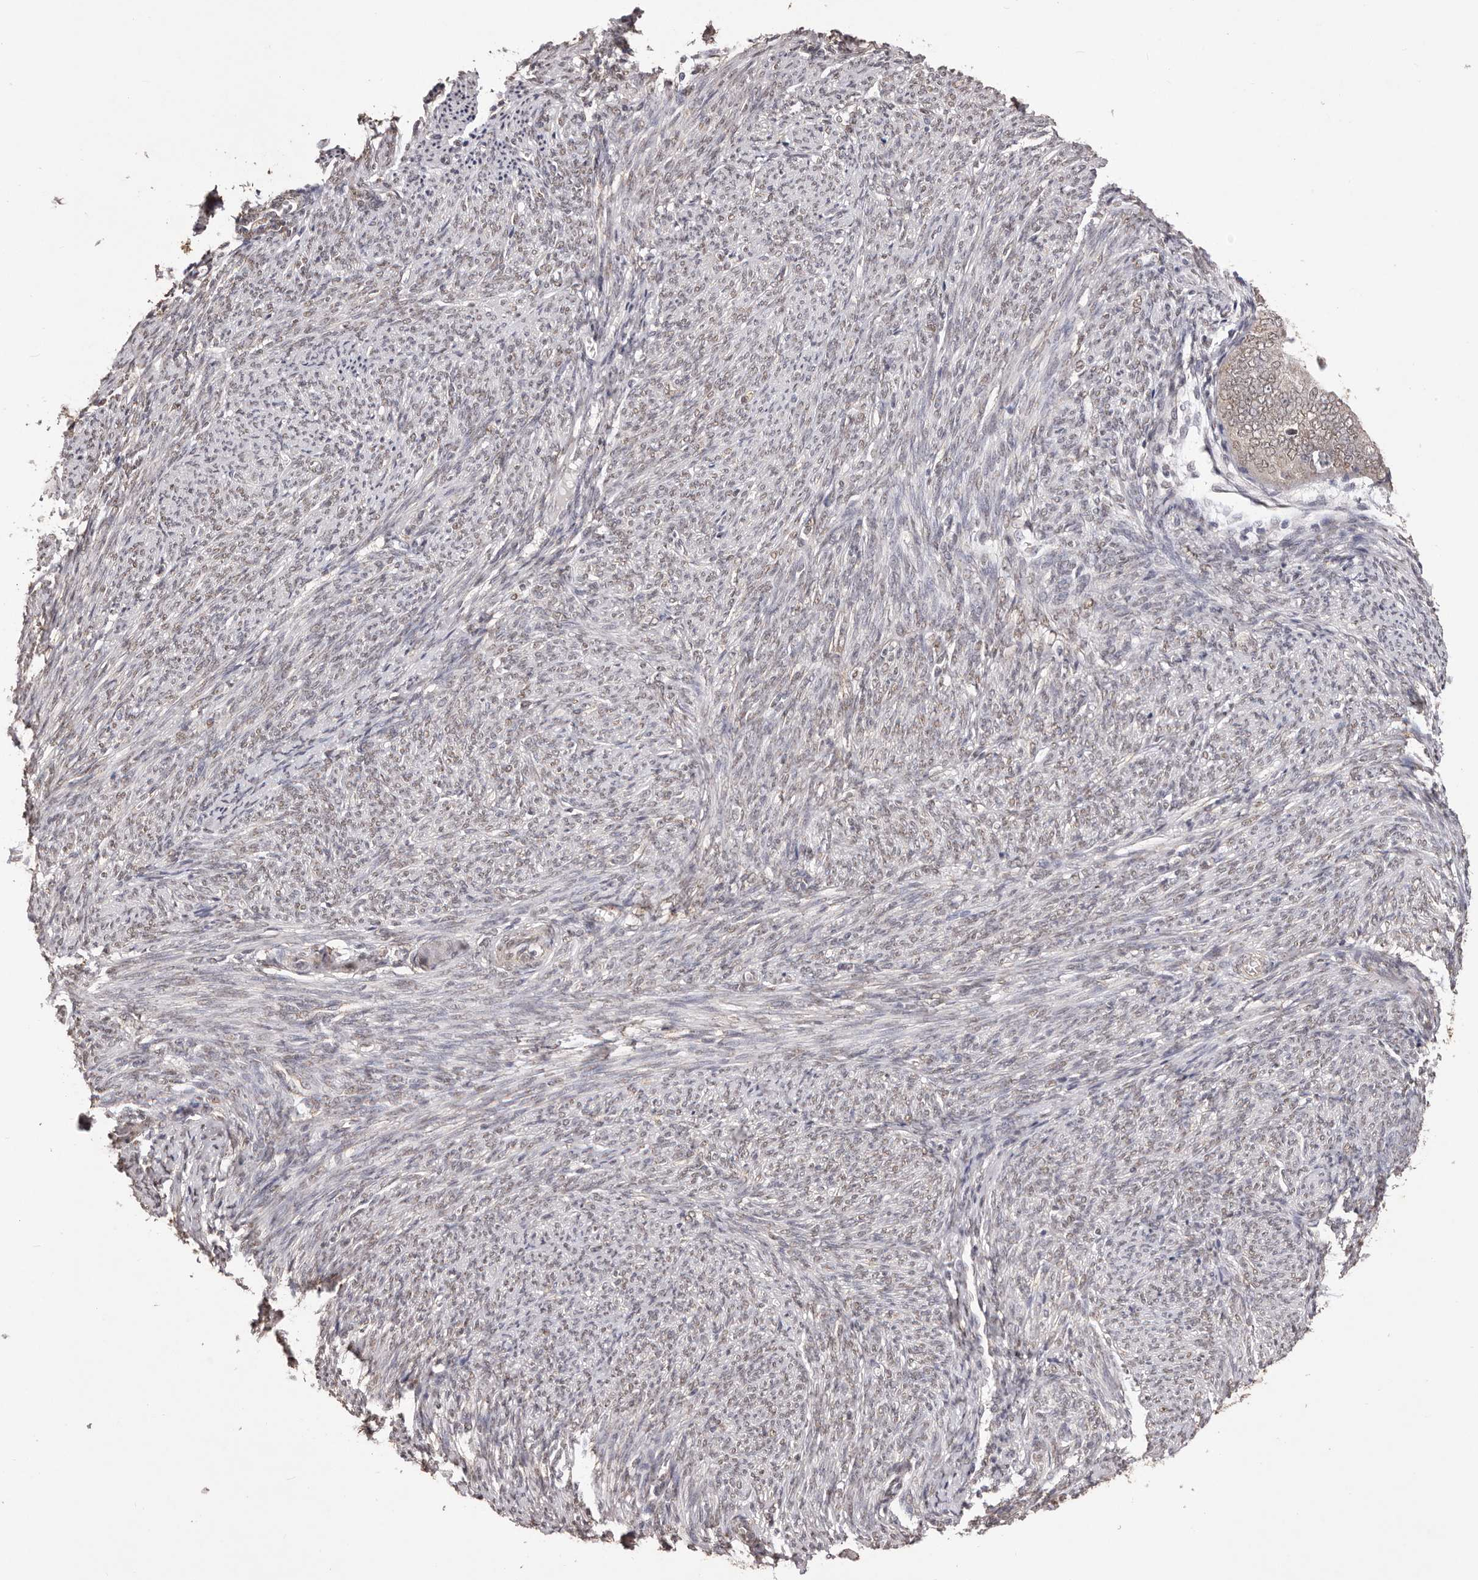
{"staining": {"intensity": "weak", "quantity": ">75%", "location": "nuclear"}, "tissue": "endometrial cancer", "cell_type": "Tumor cells", "image_type": "cancer", "snomed": [{"axis": "morphology", "description": "Adenocarcinoma, NOS"}, {"axis": "topography", "description": "Endometrium"}], "caption": "This is a micrograph of immunohistochemistry (IHC) staining of adenocarcinoma (endometrial), which shows weak staining in the nuclear of tumor cells.", "gene": "RPS6KA5", "patient": {"sex": "female", "age": 63}}